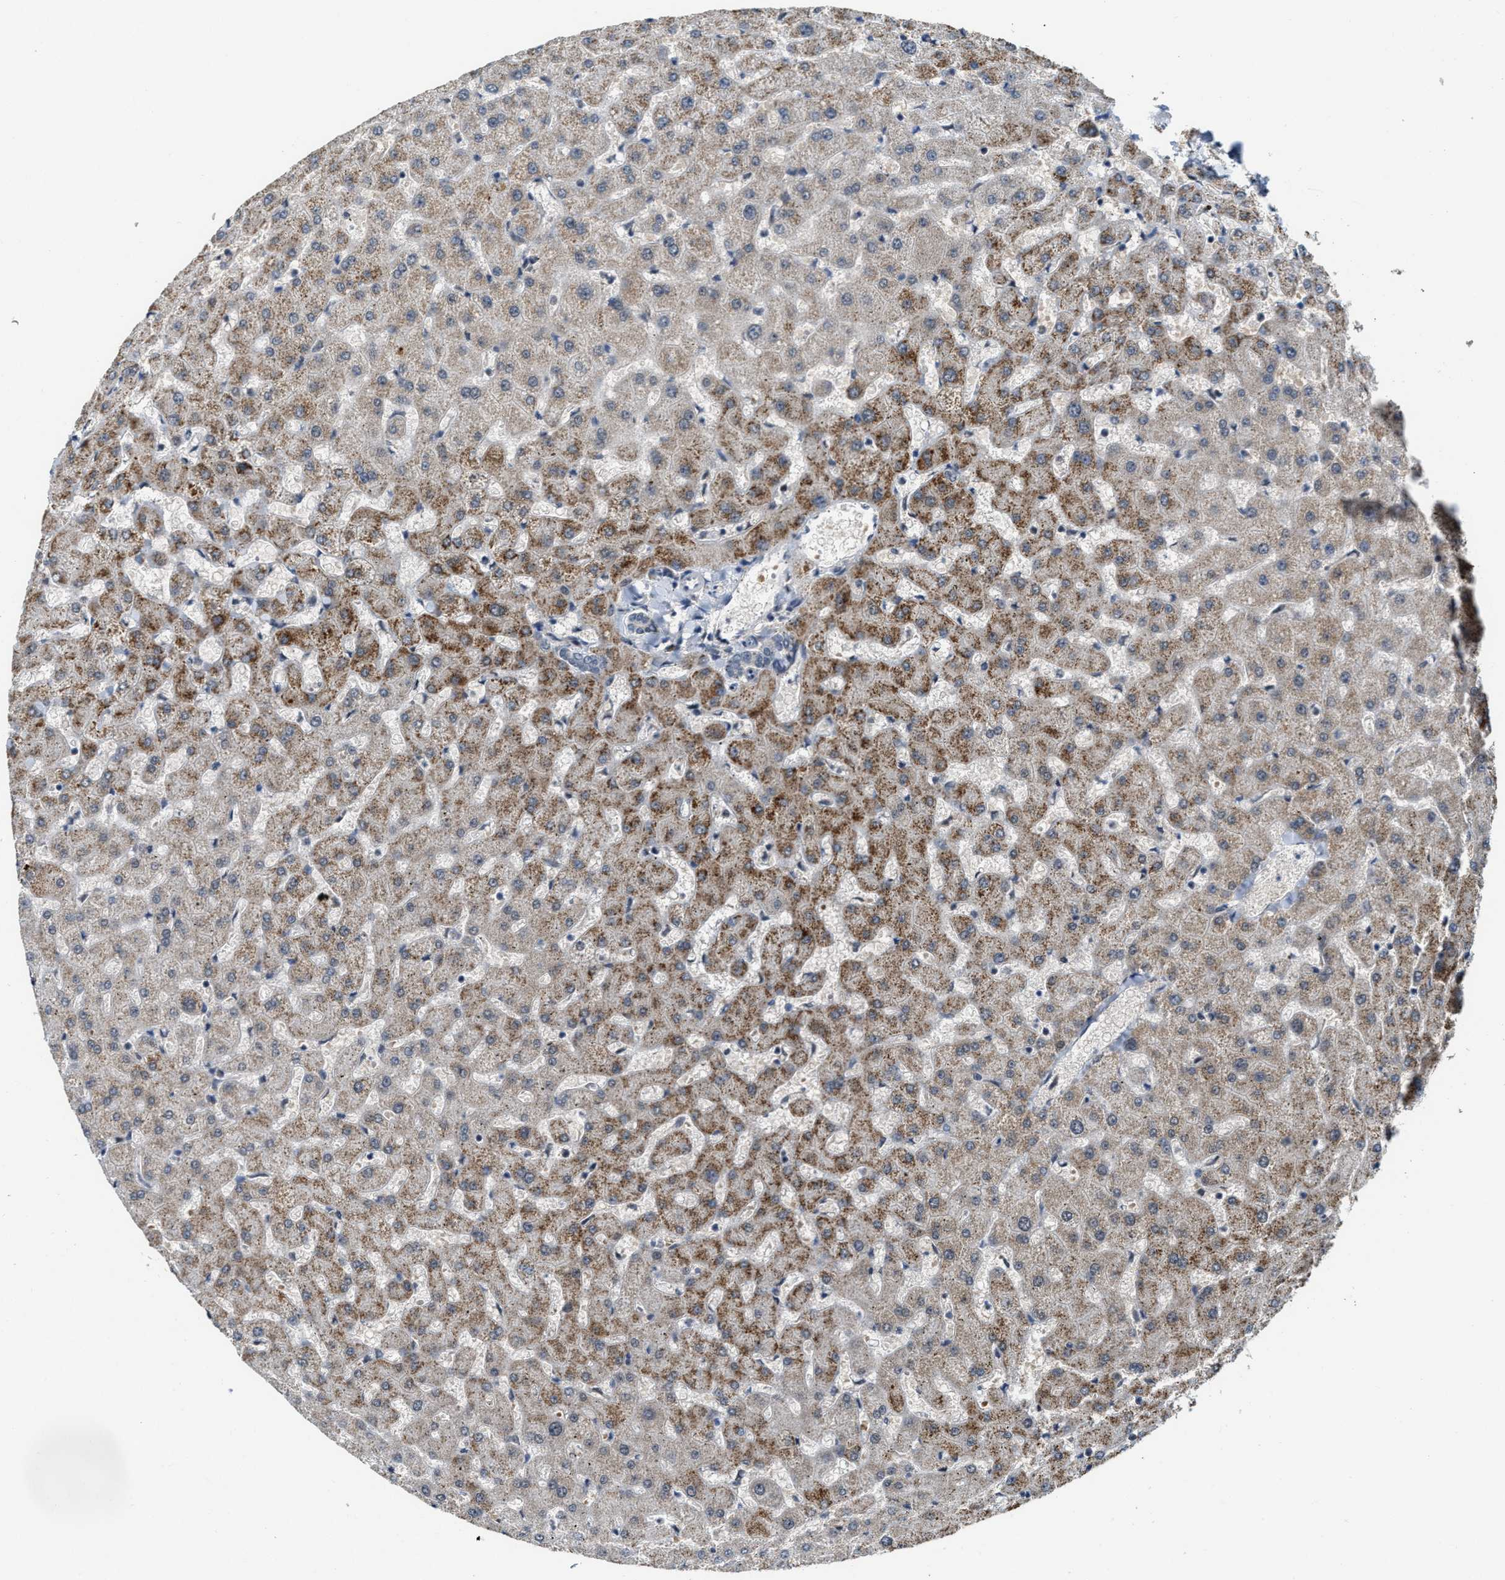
{"staining": {"intensity": "negative", "quantity": "none", "location": "none"}, "tissue": "liver", "cell_type": "Cholangiocytes", "image_type": "normal", "snomed": [{"axis": "morphology", "description": "Normal tissue, NOS"}, {"axis": "topography", "description": "Liver"}], "caption": "Liver stained for a protein using IHC displays no positivity cholangiocytes.", "gene": "KIF24", "patient": {"sex": "female", "age": 63}}